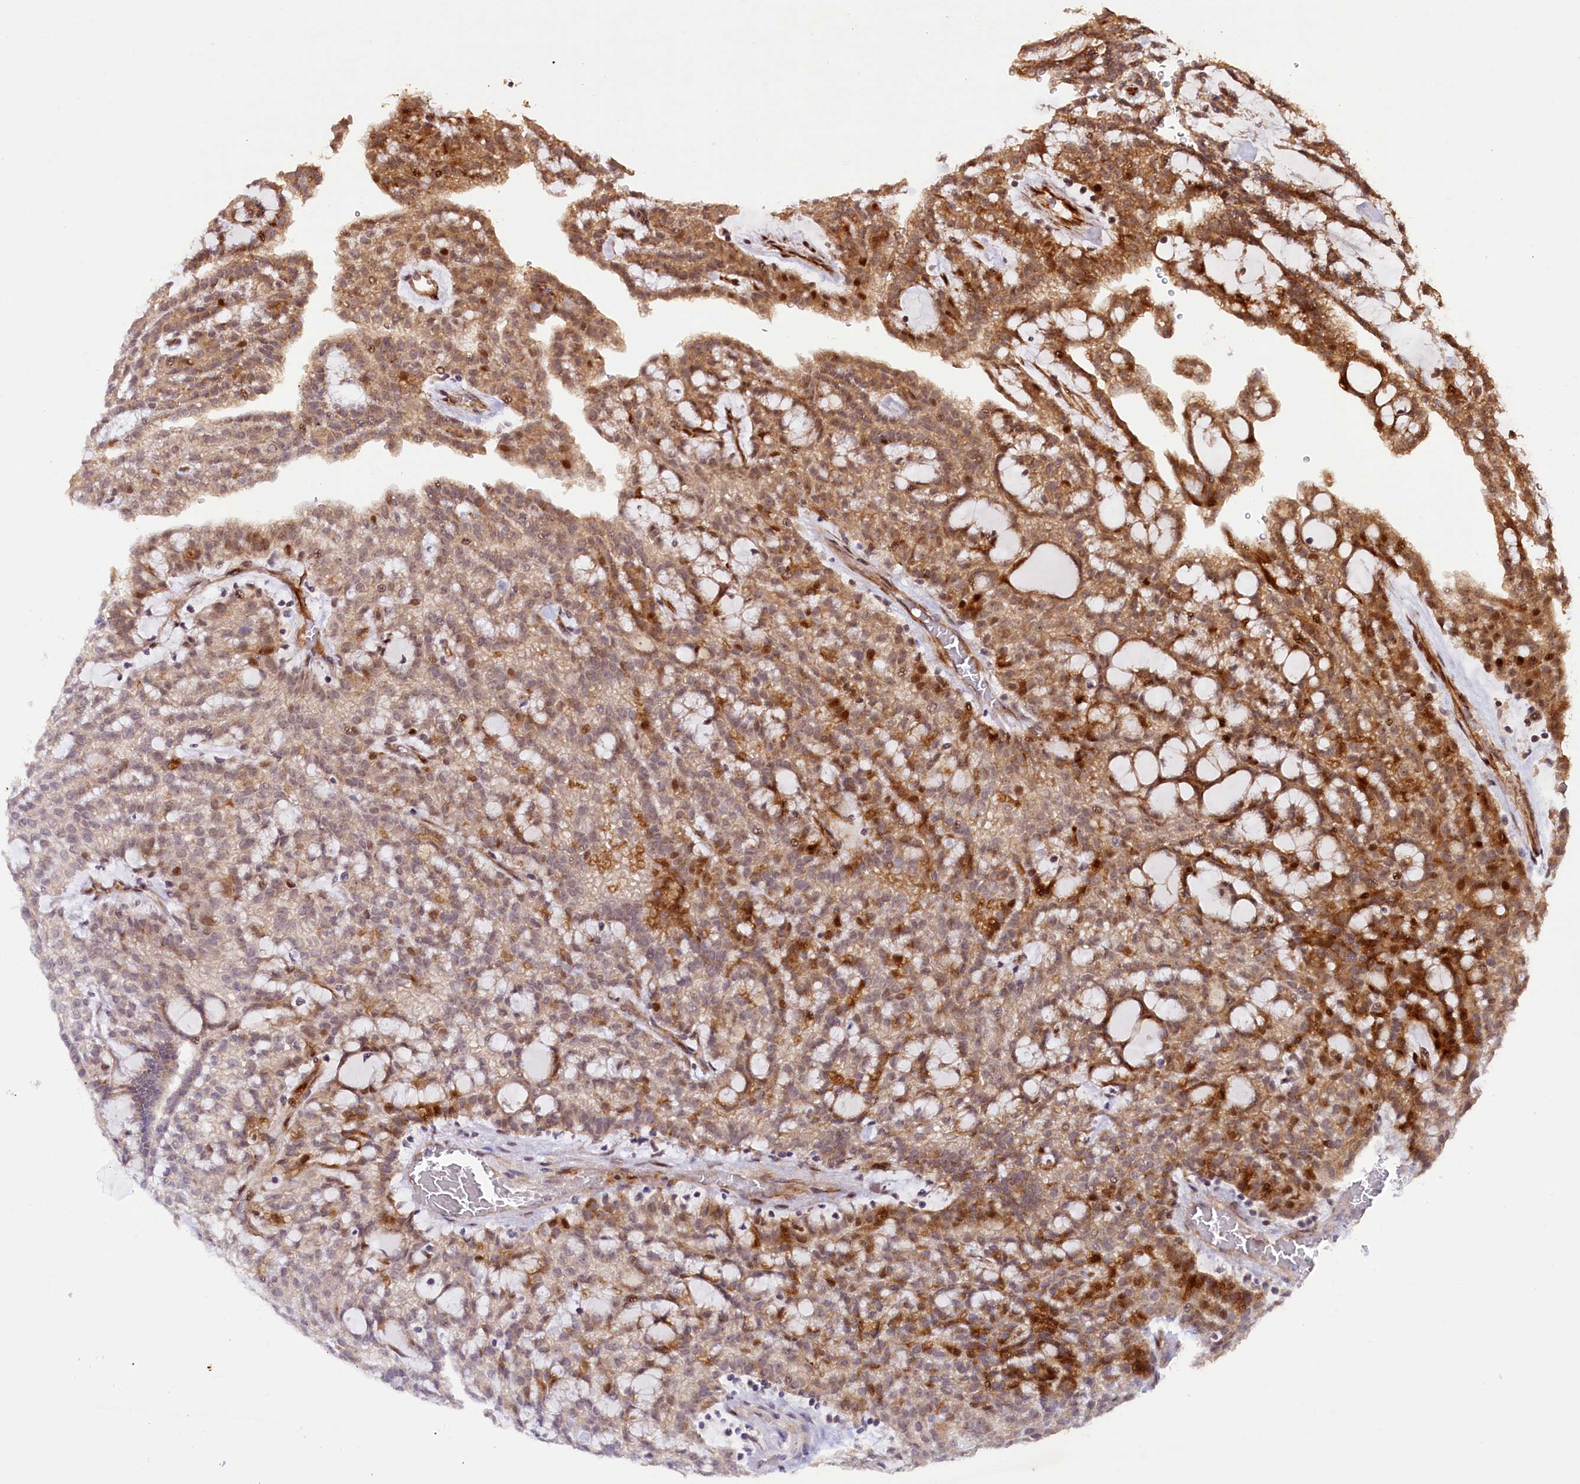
{"staining": {"intensity": "moderate", "quantity": "25%-75%", "location": "cytoplasmic/membranous"}, "tissue": "renal cancer", "cell_type": "Tumor cells", "image_type": "cancer", "snomed": [{"axis": "morphology", "description": "Adenocarcinoma, NOS"}, {"axis": "topography", "description": "Kidney"}], "caption": "This is a histology image of IHC staining of renal cancer (adenocarcinoma), which shows moderate expression in the cytoplasmic/membranous of tumor cells.", "gene": "SHPRH", "patient": {"sex": "male", "age": 63}}